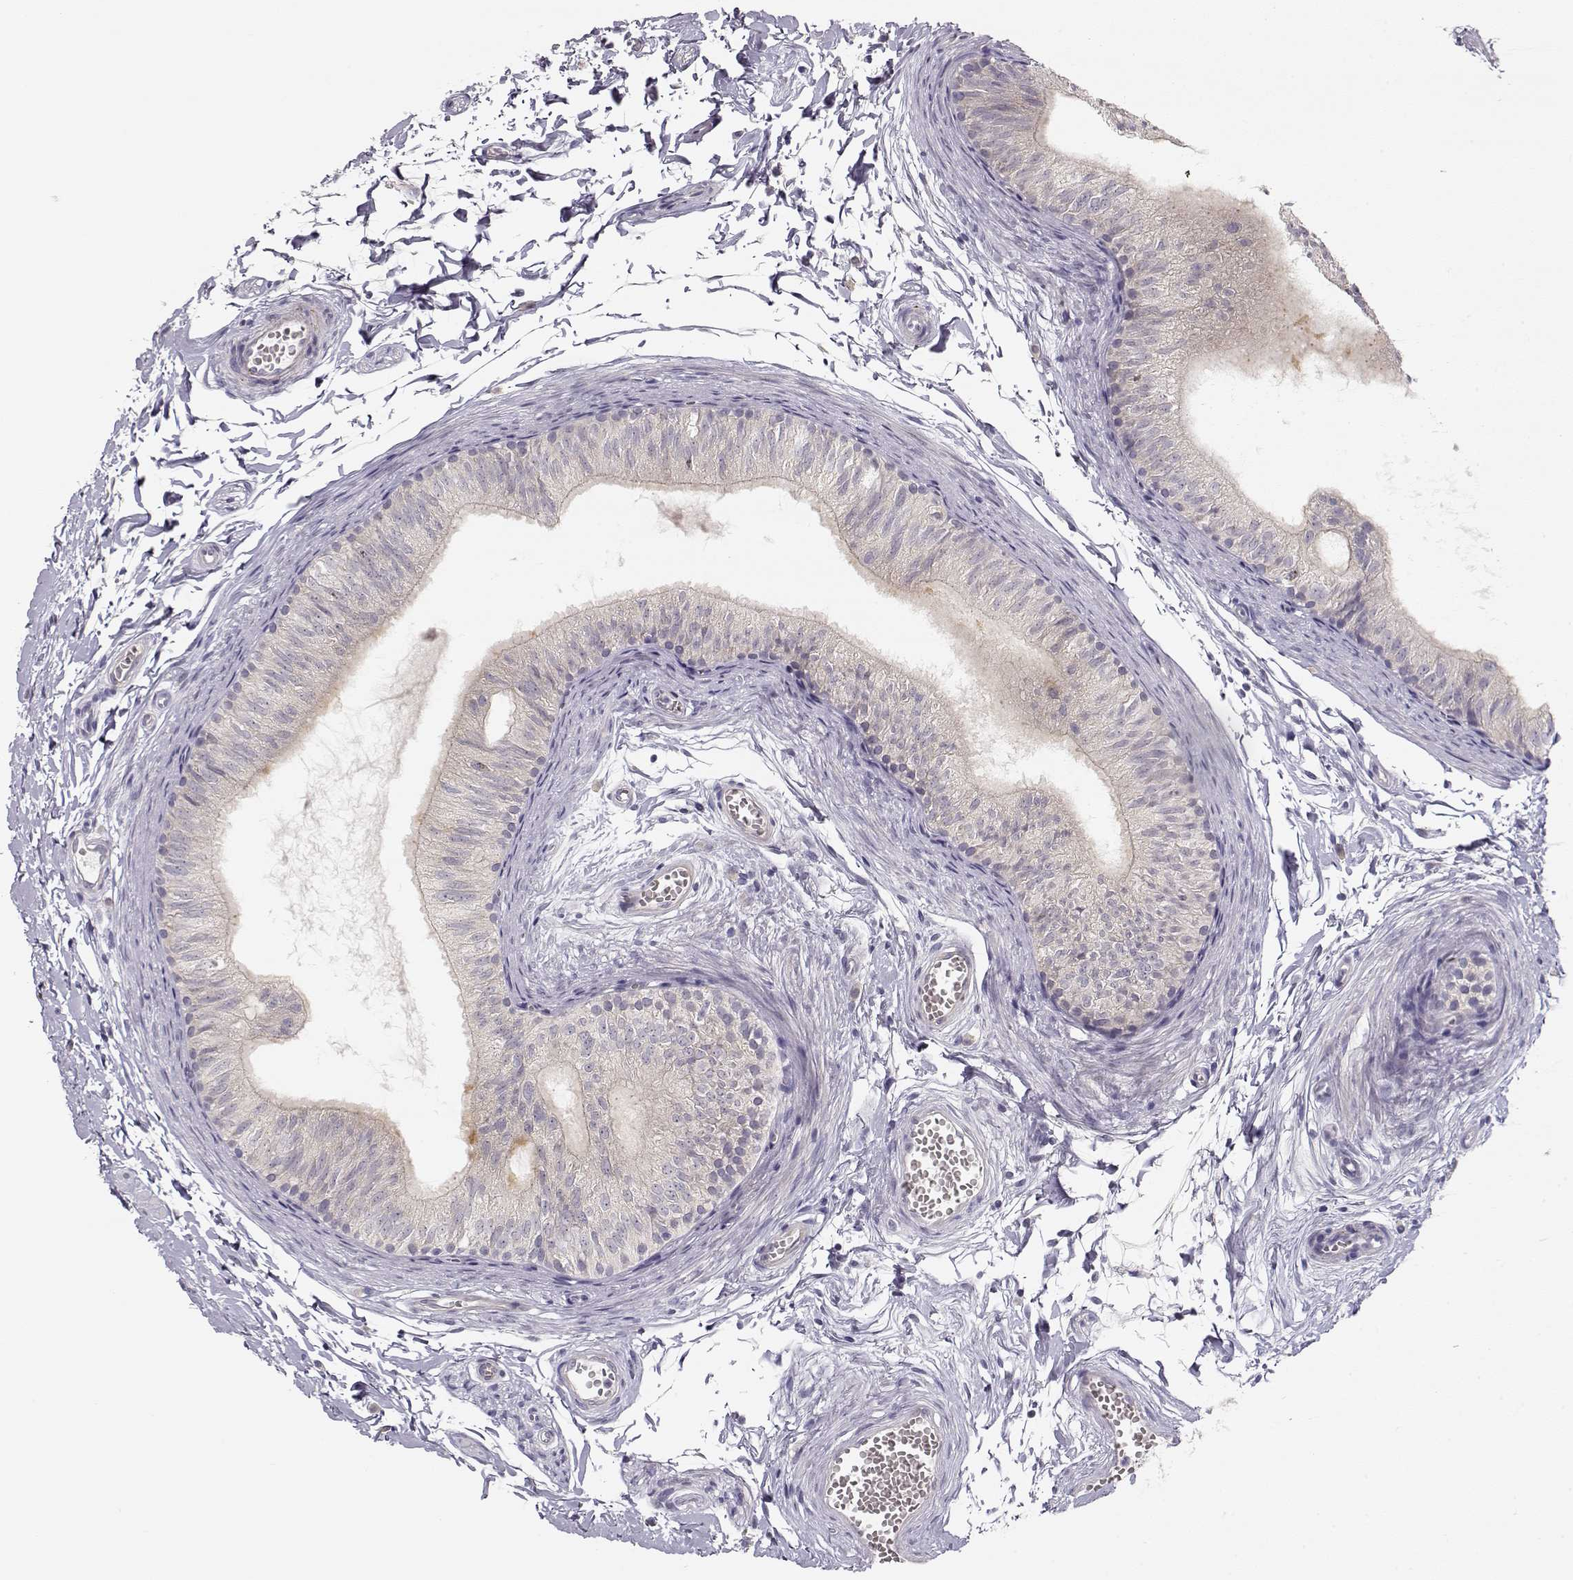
{"staining": {"intensity": "negative", "quantity": "none", "location": "none"}, "tissue": "epididymis", "cell_type": "Glandular cells", "image_type": "normal", "snomed": [{"axis": "morphology", "description": "Normal tissue, NOS"}, {"axis": "topography", "description": "Epididymis"}], "caption": "Immunohistochemistry (IHC) of unremarkable human epididymis demonstrates no expression in glandular cells.", "gene": "TTC26", "patient": {"sex": "male", "age": 22}}